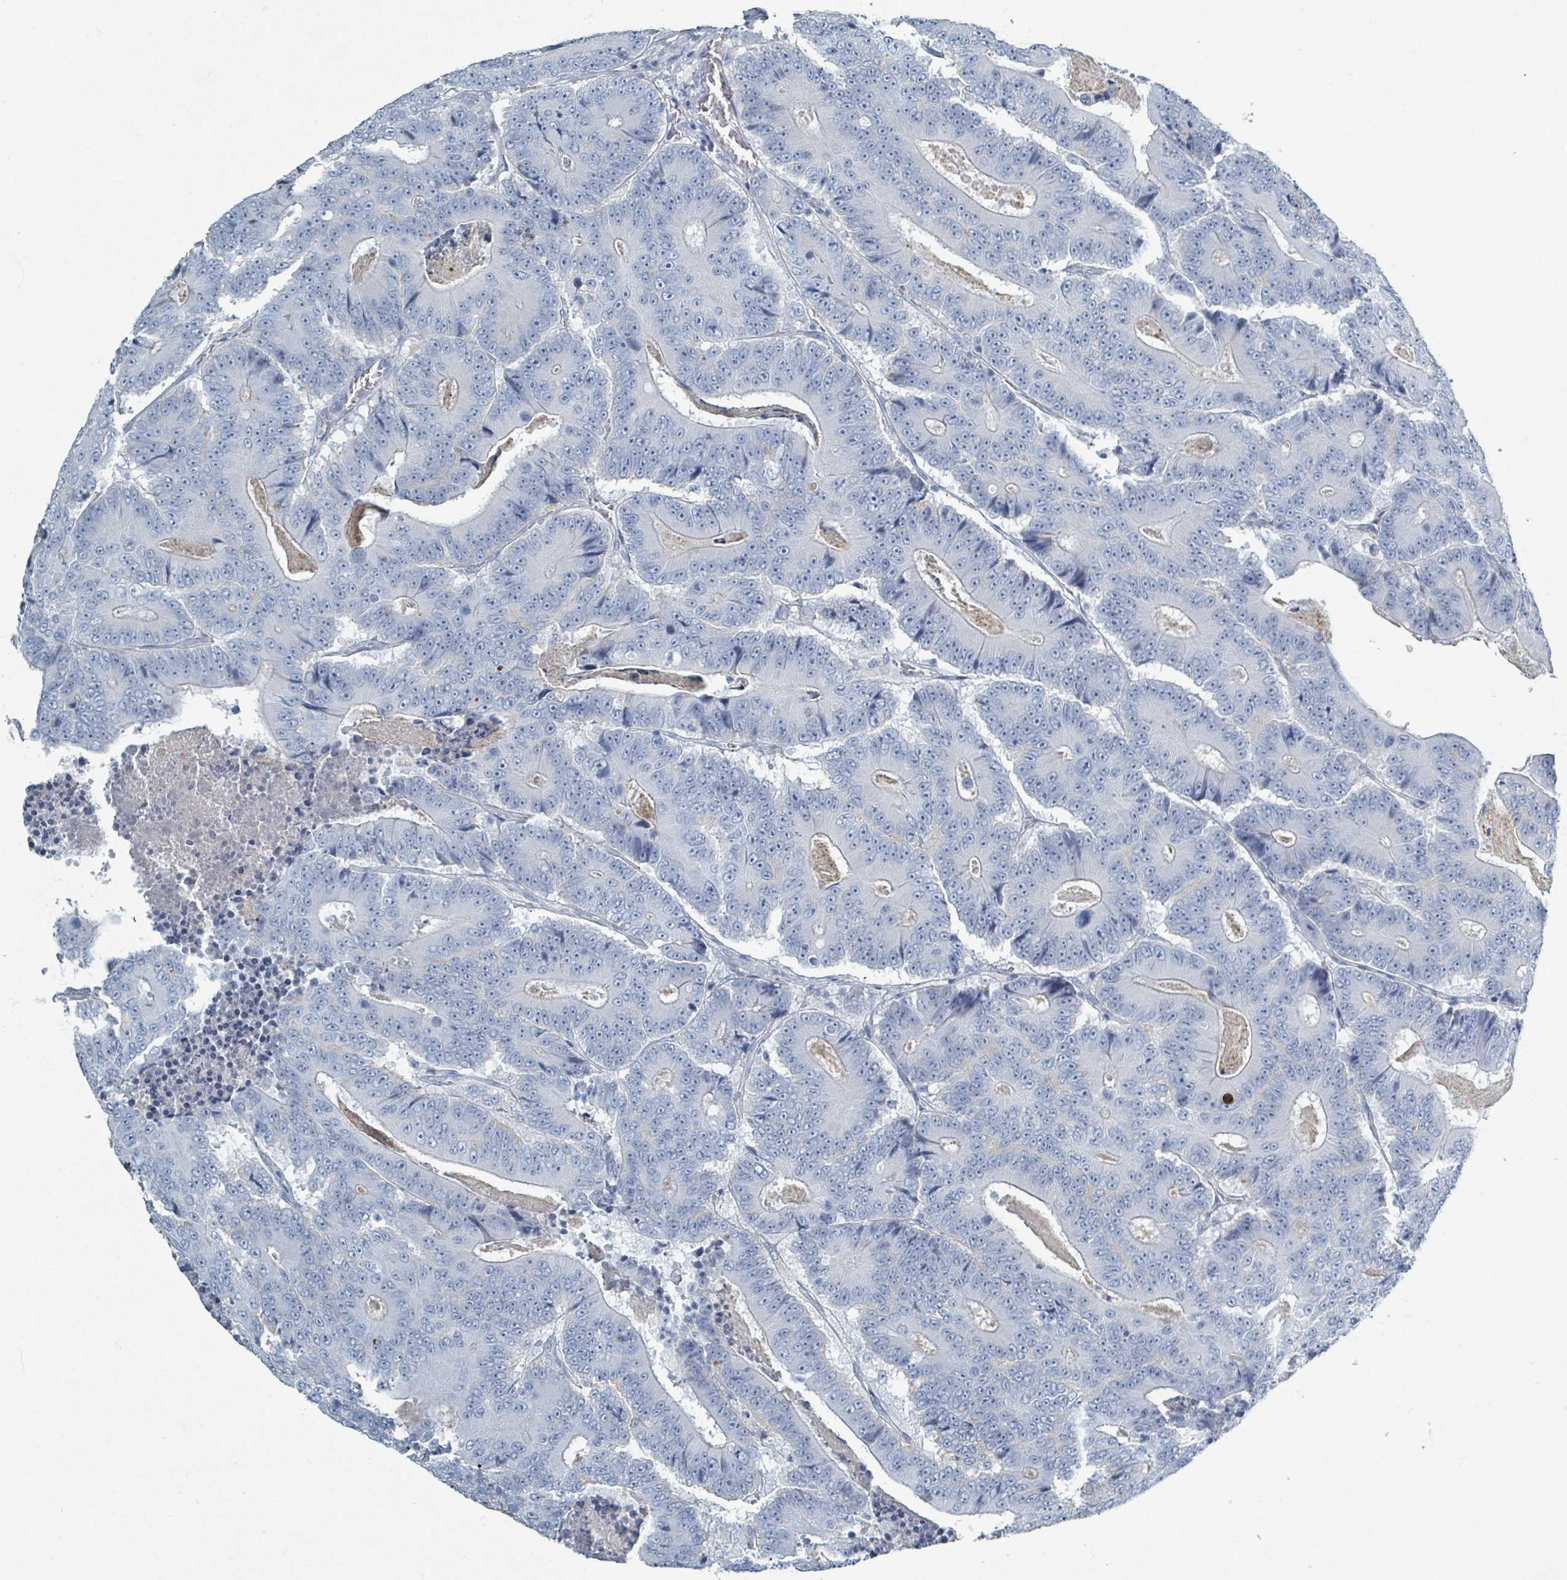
{"staining": {"intensity": "negative", "quantity": "none", "location": "none"}, "tissue": "colorectal cancer", "cell_type": "Tumor cells", "image_type": "cancer", "snomed": [{"axis": "morphology", "description": "Adenocarcinoma, NOS"}, {"axis": "topography", "description": "Colon"}], "caption": "DAB immunohistochemical staining of human colorectal cancer displays no significant staining in tumor cells. Nuclei are stained in blue.", "gene": "HEATR5A", "patient": {"sex": "male", "age": 83}}